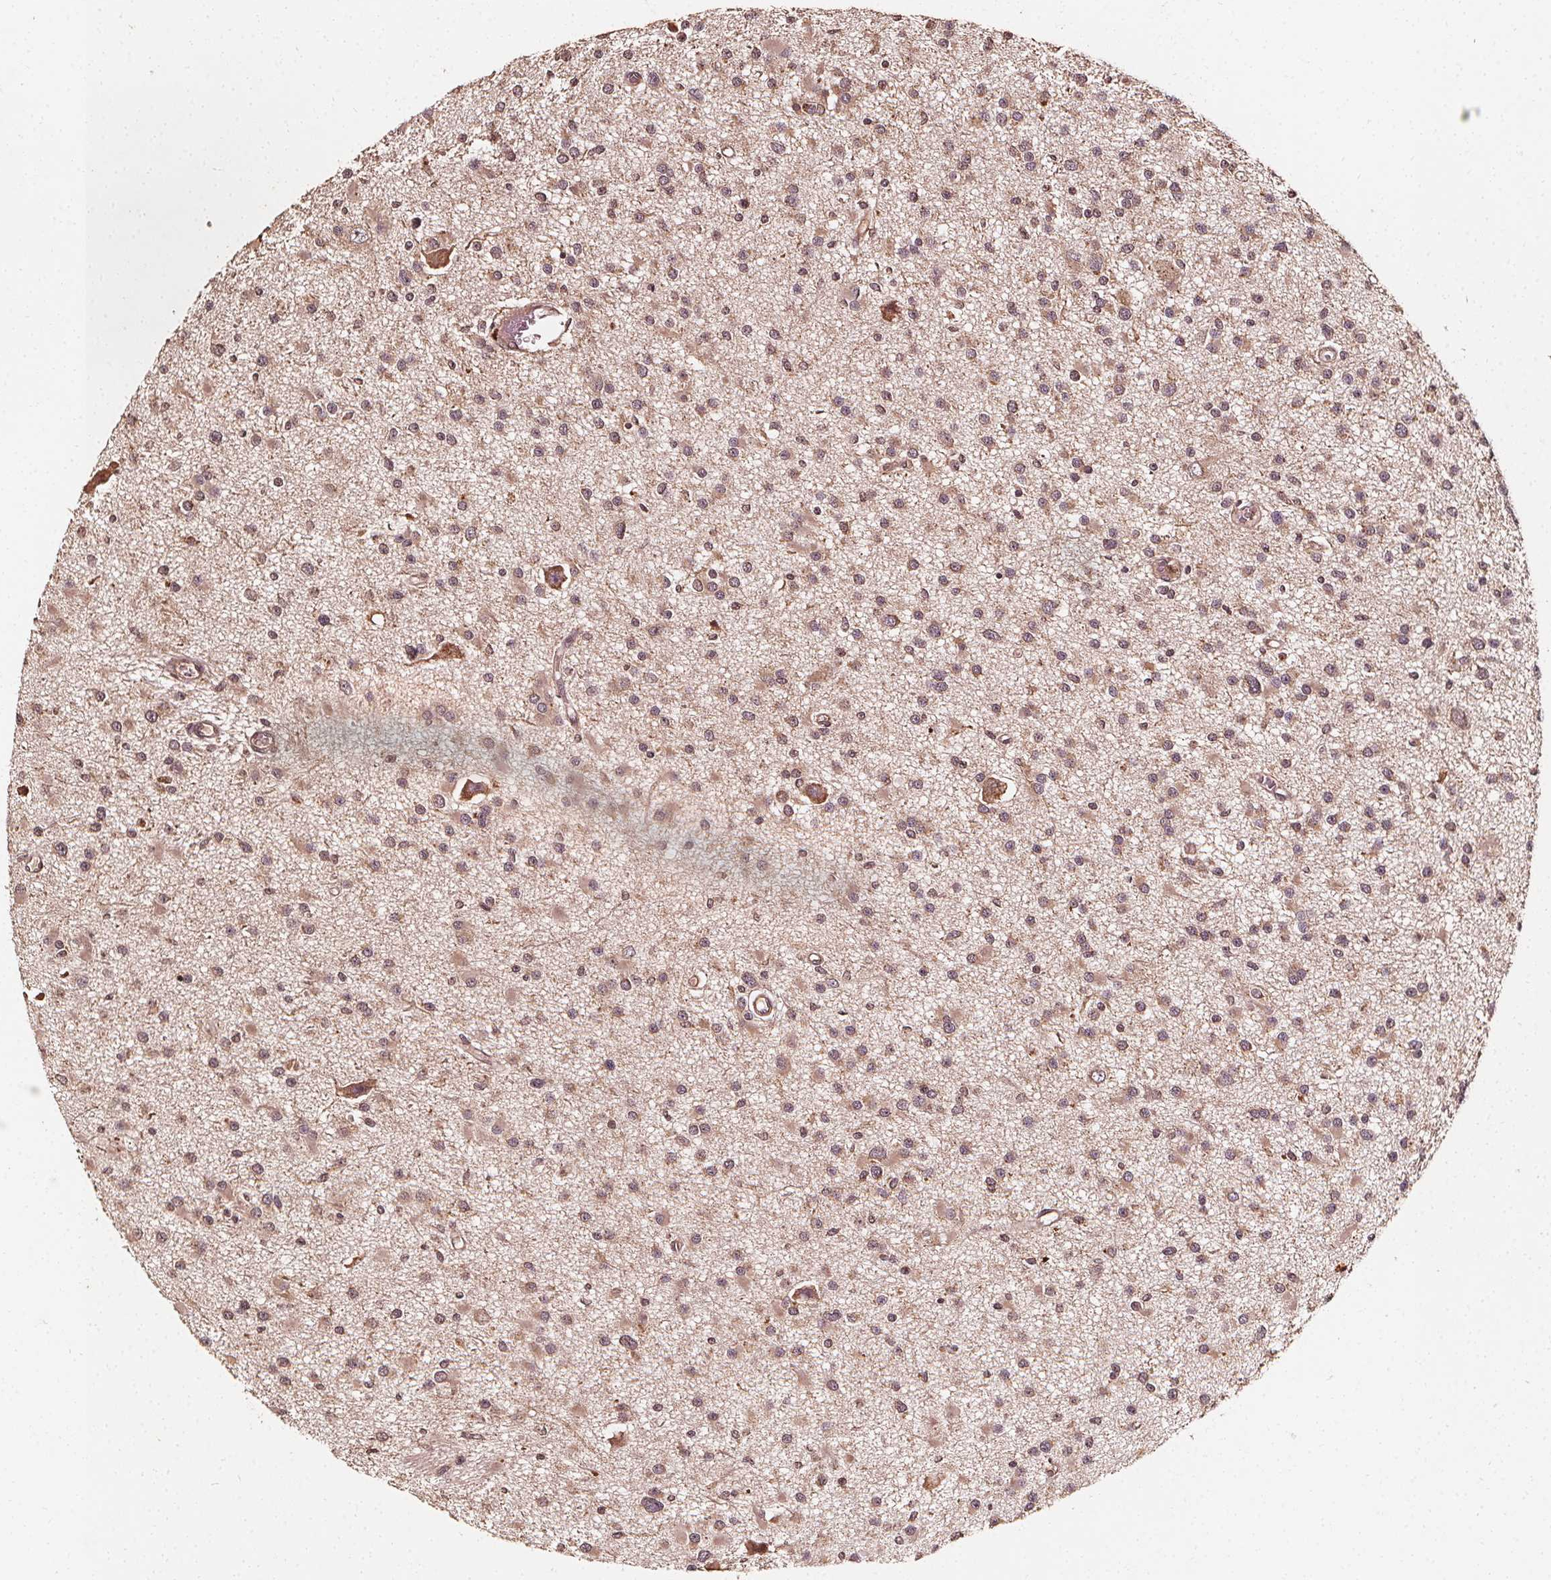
{"staining": {"intensity": "weak", "quantity": ">75%", "location": "cytoplasmic/membranous"}, "tissue": "glioma", "cell_type": "Tumor cells", "image_type": "cancer", "snomed": [{"axis": "morphology", "description": "Glioma, malignant, High grade"}, {"axis": "topography", "description": "Brain"}], "caption": "DAB (3,3'-diaminobenzidine) immunohistochemical staining of glioma displays weak cytoplasmic/membranous protein expression in approximately >75% of tumor cells.", "gene": "NPC1", "patient": {"sex": "male", "age": 54}}